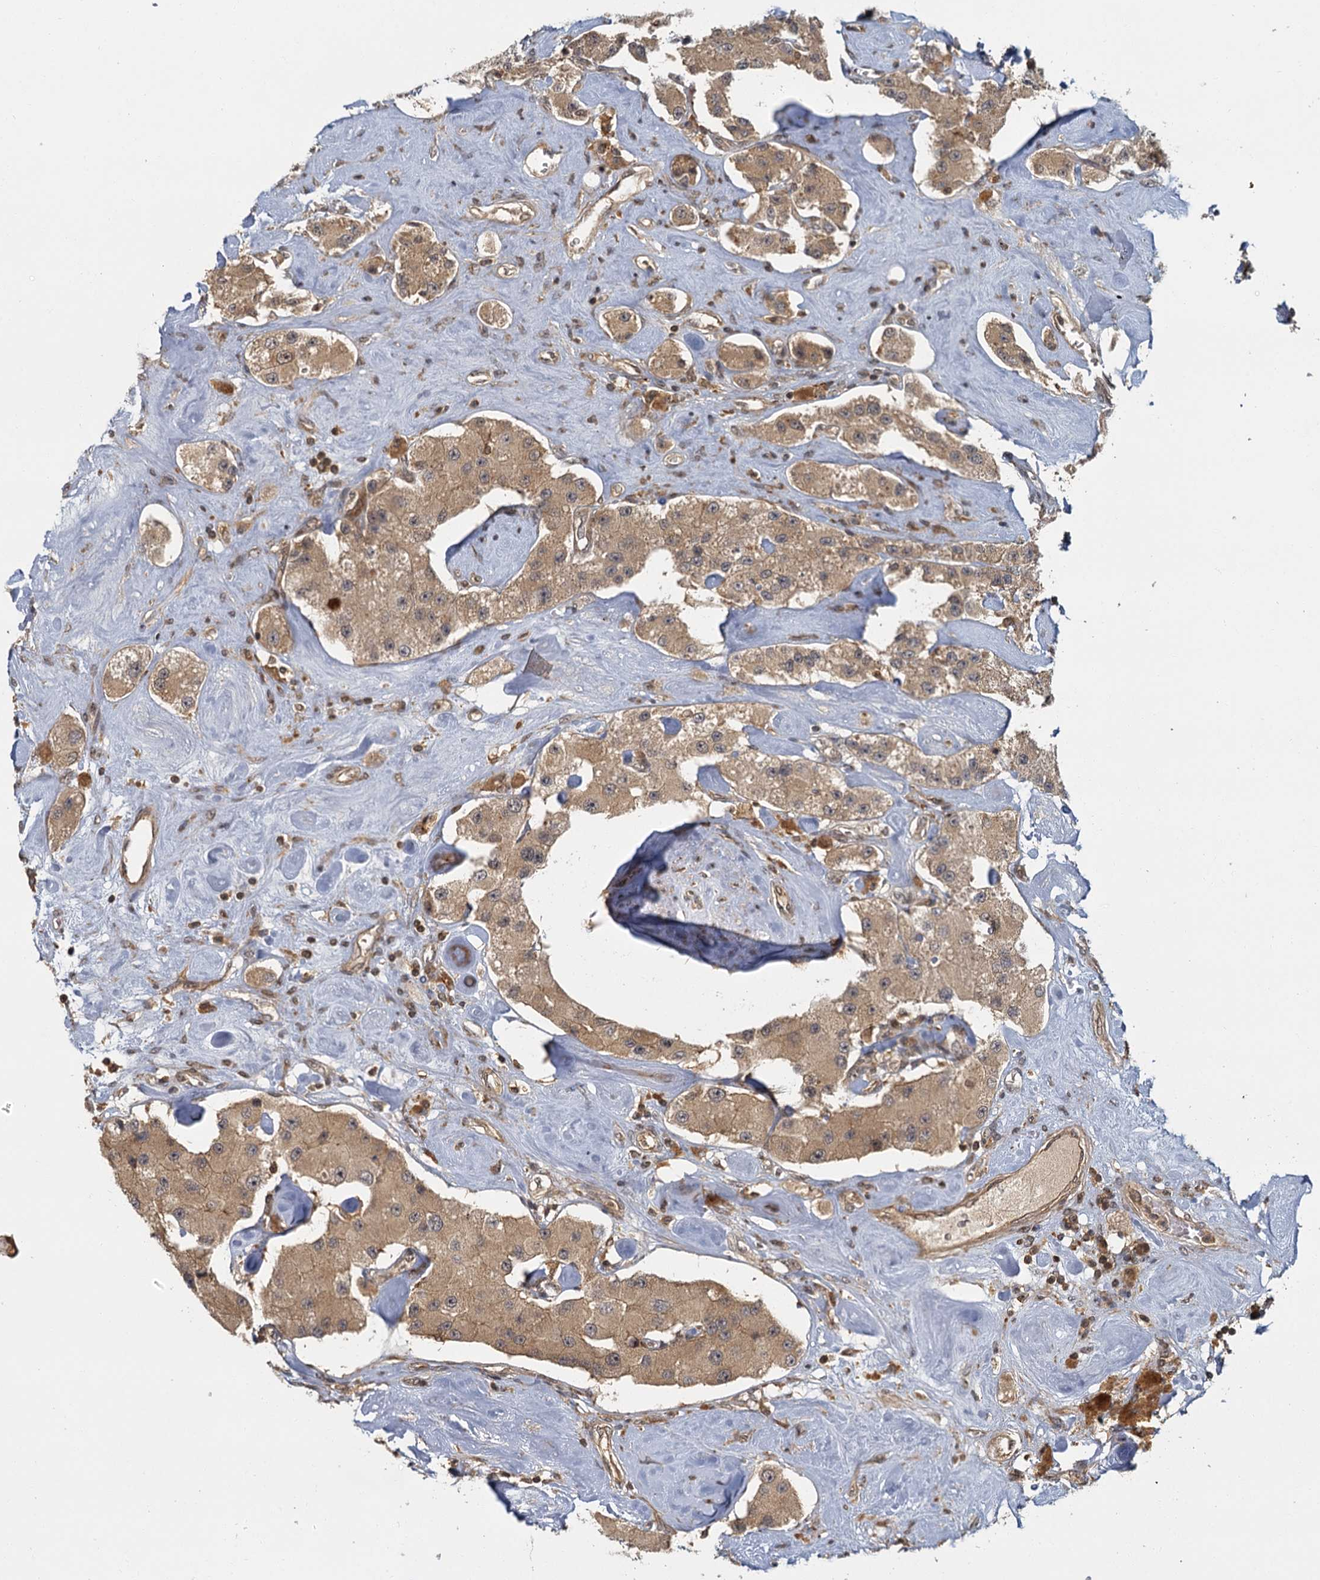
{"staining": {"intensity": "moderate", "quantity": ">75%", "location": "cytoplasmic/membranous"}, "tissue": "carcinoid", "cell_type": "Tumor cells", "image_type": "cancer", "snomed": [{"axis": "morphology", "description": "Carcinoid, malignant, NOS"}, {"axis": "topography", "description": "Pancreas"}], "caption": "A histopathology image of human malignant carcinoid stained for a protein shows moderate cytoplasmic/membranous brown staining in tumor cells.", "gene": "ZNF549", "patient": {"sex": "male", "age": 41}}